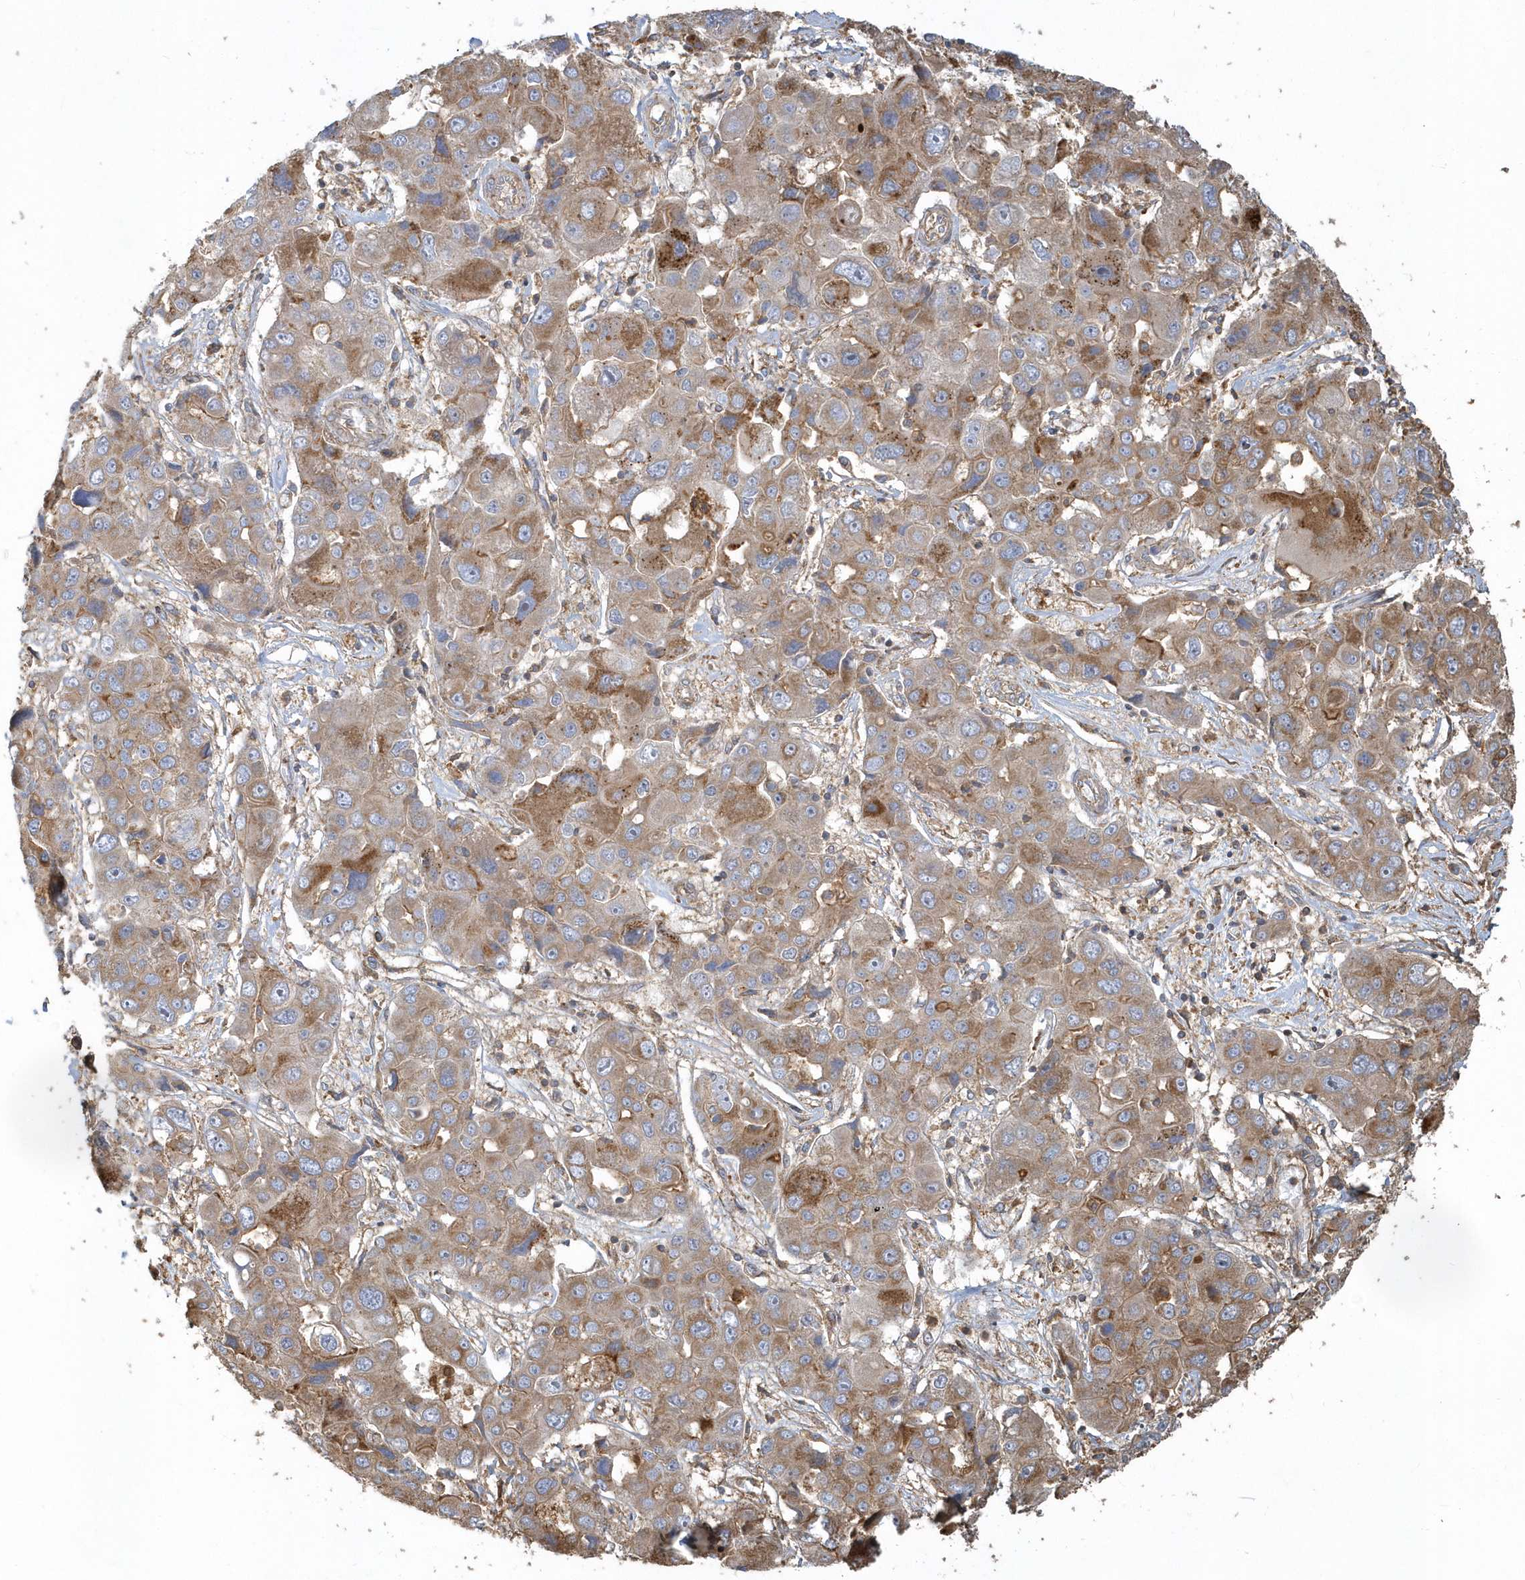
{"staining": {"intensity": "moderate", "quantity": ">75%", "location": "cytoplasmic/membranous"}, "tissue": "liver cancer", "cell_type": "Tumor cells", "image_type": "cancer", "snomed": [{"axis": "morphology", "description": "Cholangiocarcinoma"}, {"axis": "topography", "description": "Liver"}], "caption": "Brown immunohistochemical staining in liver cholangiocarcinoma reveals moderate cytoplasmic/membranous positivity in about >75% of tumor cells.", "gene": "TRAIP", "patient": {"sex": "male", "age": 67}}